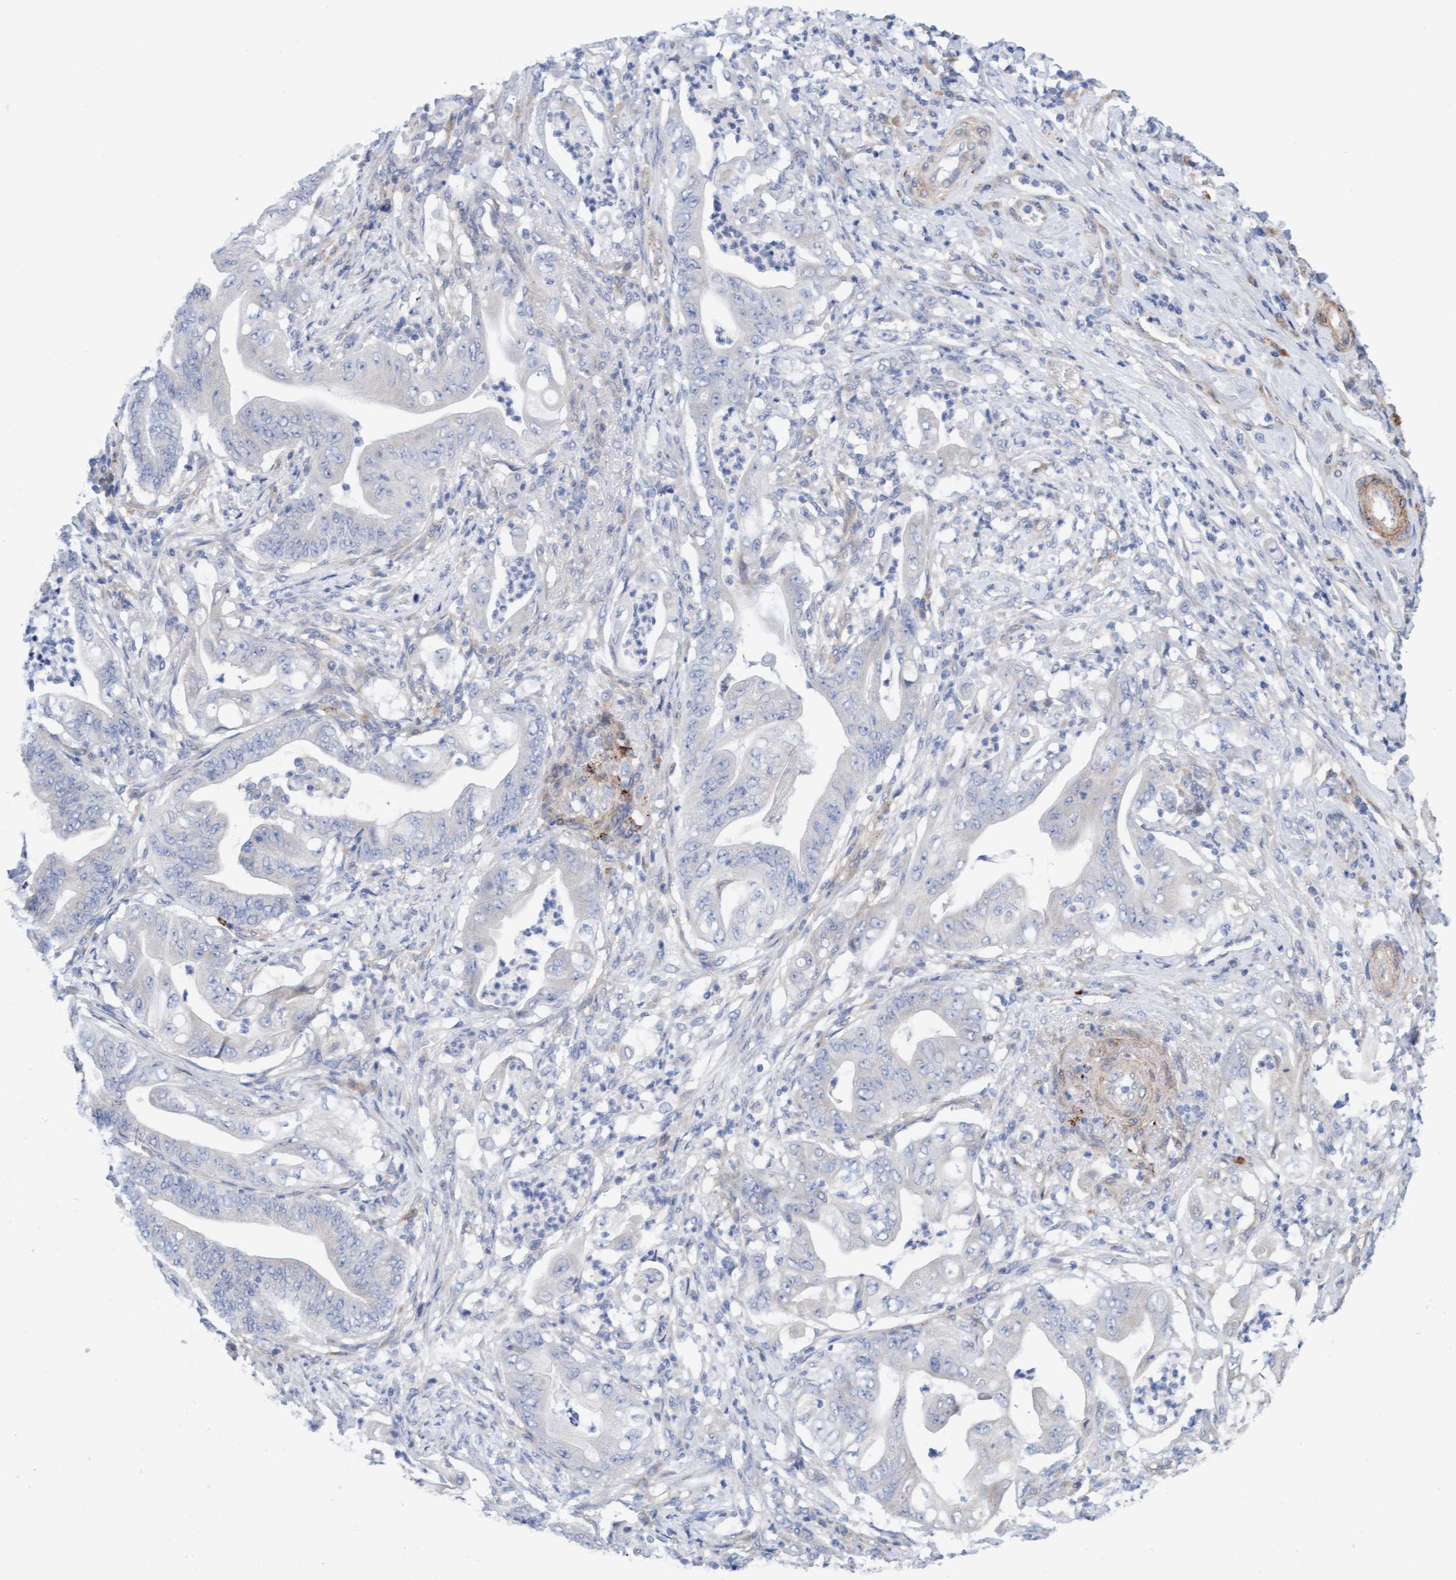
{"staining": {"intensity": "negative", "quantity": "none", "location": "none"}, "tissue": "stomach cancer", "cell_type": "Tumor cells", "image_type": "cancer", "snomed": [{"axis": "morphology", "description": "Adenocarcinoma, NOS"}, {"axis": "topography", "description": "Stomach"}], "caption": "There is no significant expression in tumor cells of stomach adenocarcinoma. (DAB (3,3'-diaminobenzidine) immunohistochemistry, high magnification).", "gene": "CDK5RAP3", "patient": {"sex": "female", "age": 73}}